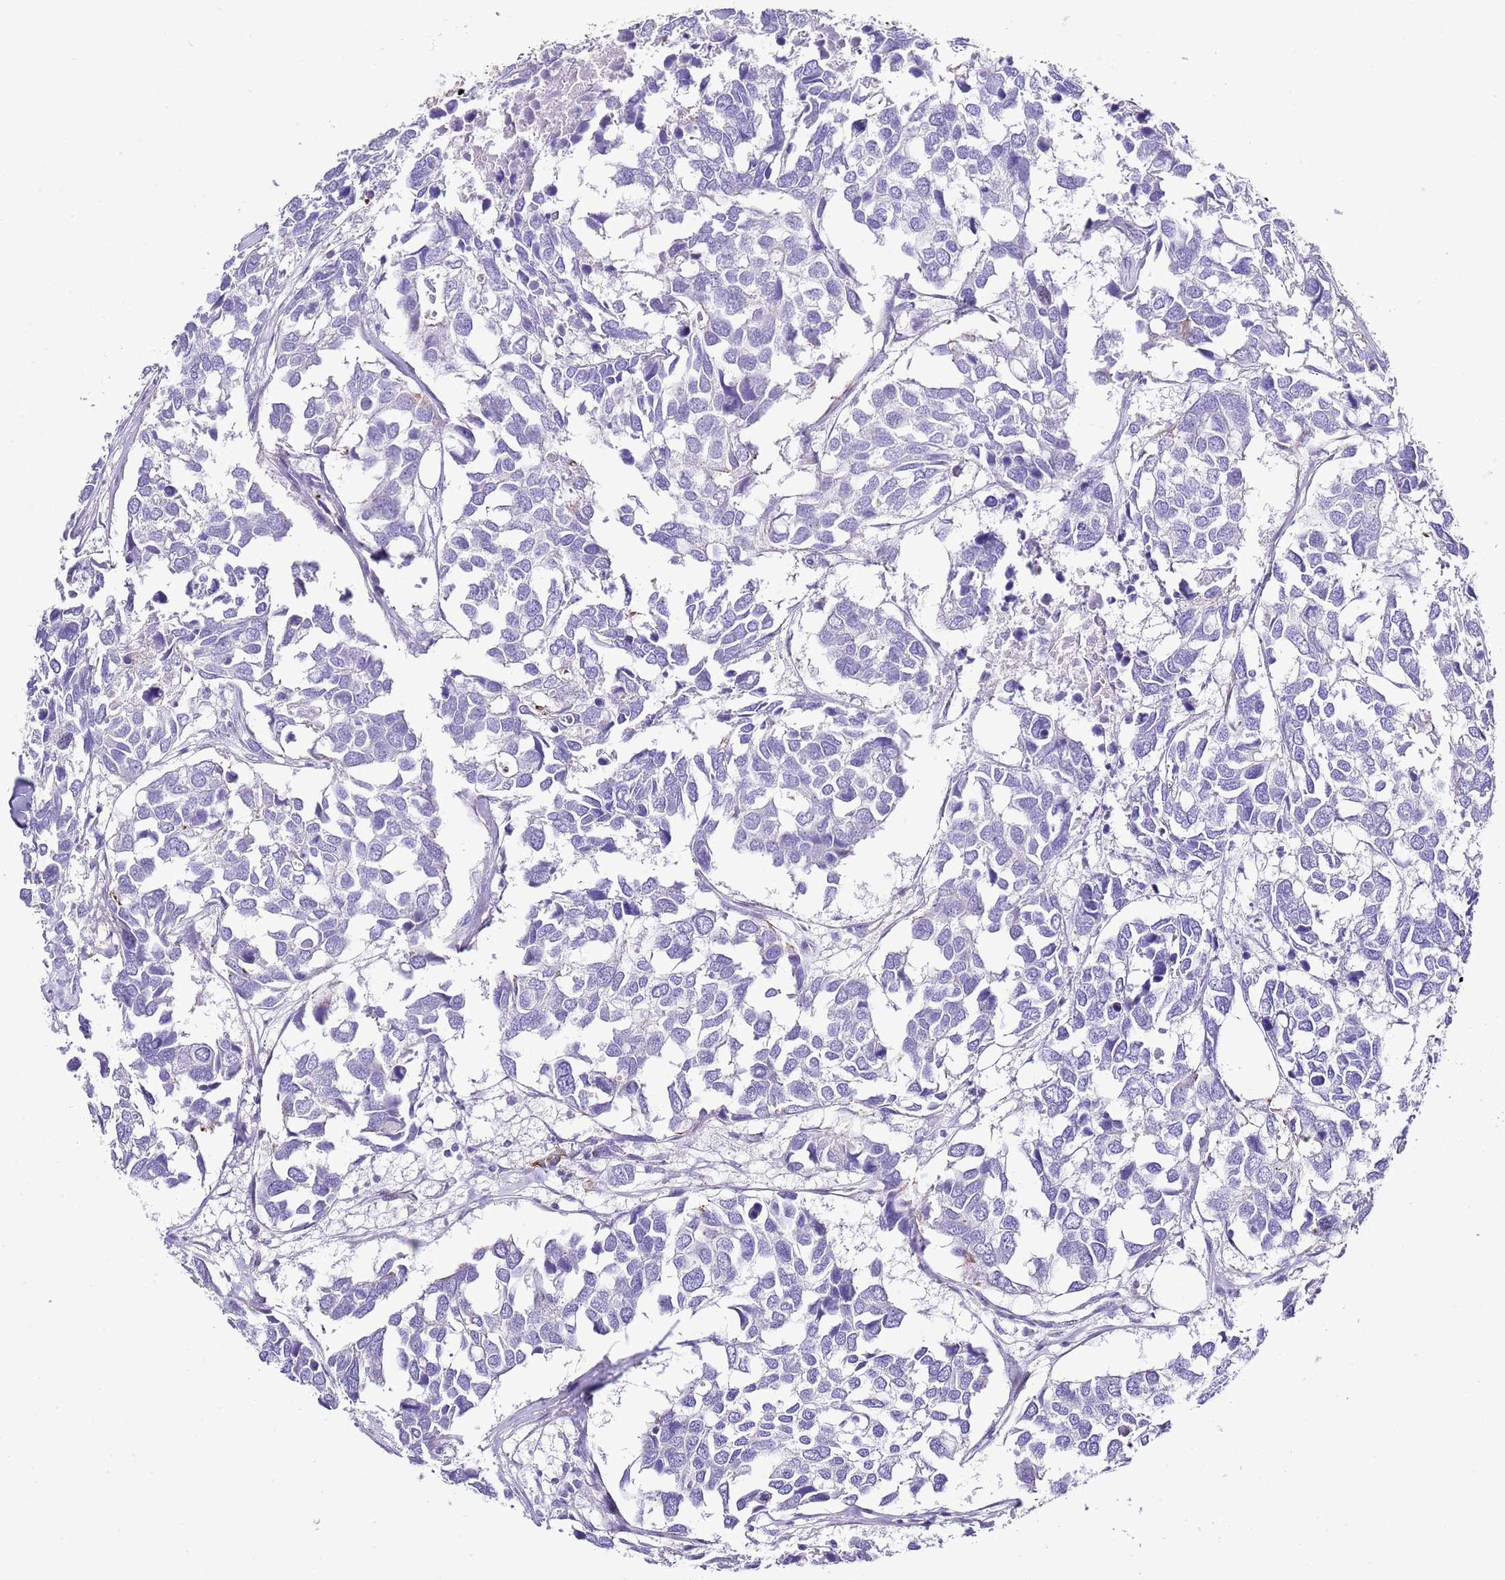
{"staining": {"intensity": "negative", "quantity": "none", "location": "none"}, "tissue": "breast cancer", "cell_type": "Tumor cells", "image_type": "cancer", "snomed": [{"axis": "morphology", "description": "Duct carcinoma"}, {"axis": "topography", "description": "Breast"}], "caption": "This is a micrograph of IHC staining of breast intraductal carcinoma, which shows no staining in tumor cells.", "gene": "ALDH3A1", "patient": {"sex": "female", "age": 83}}